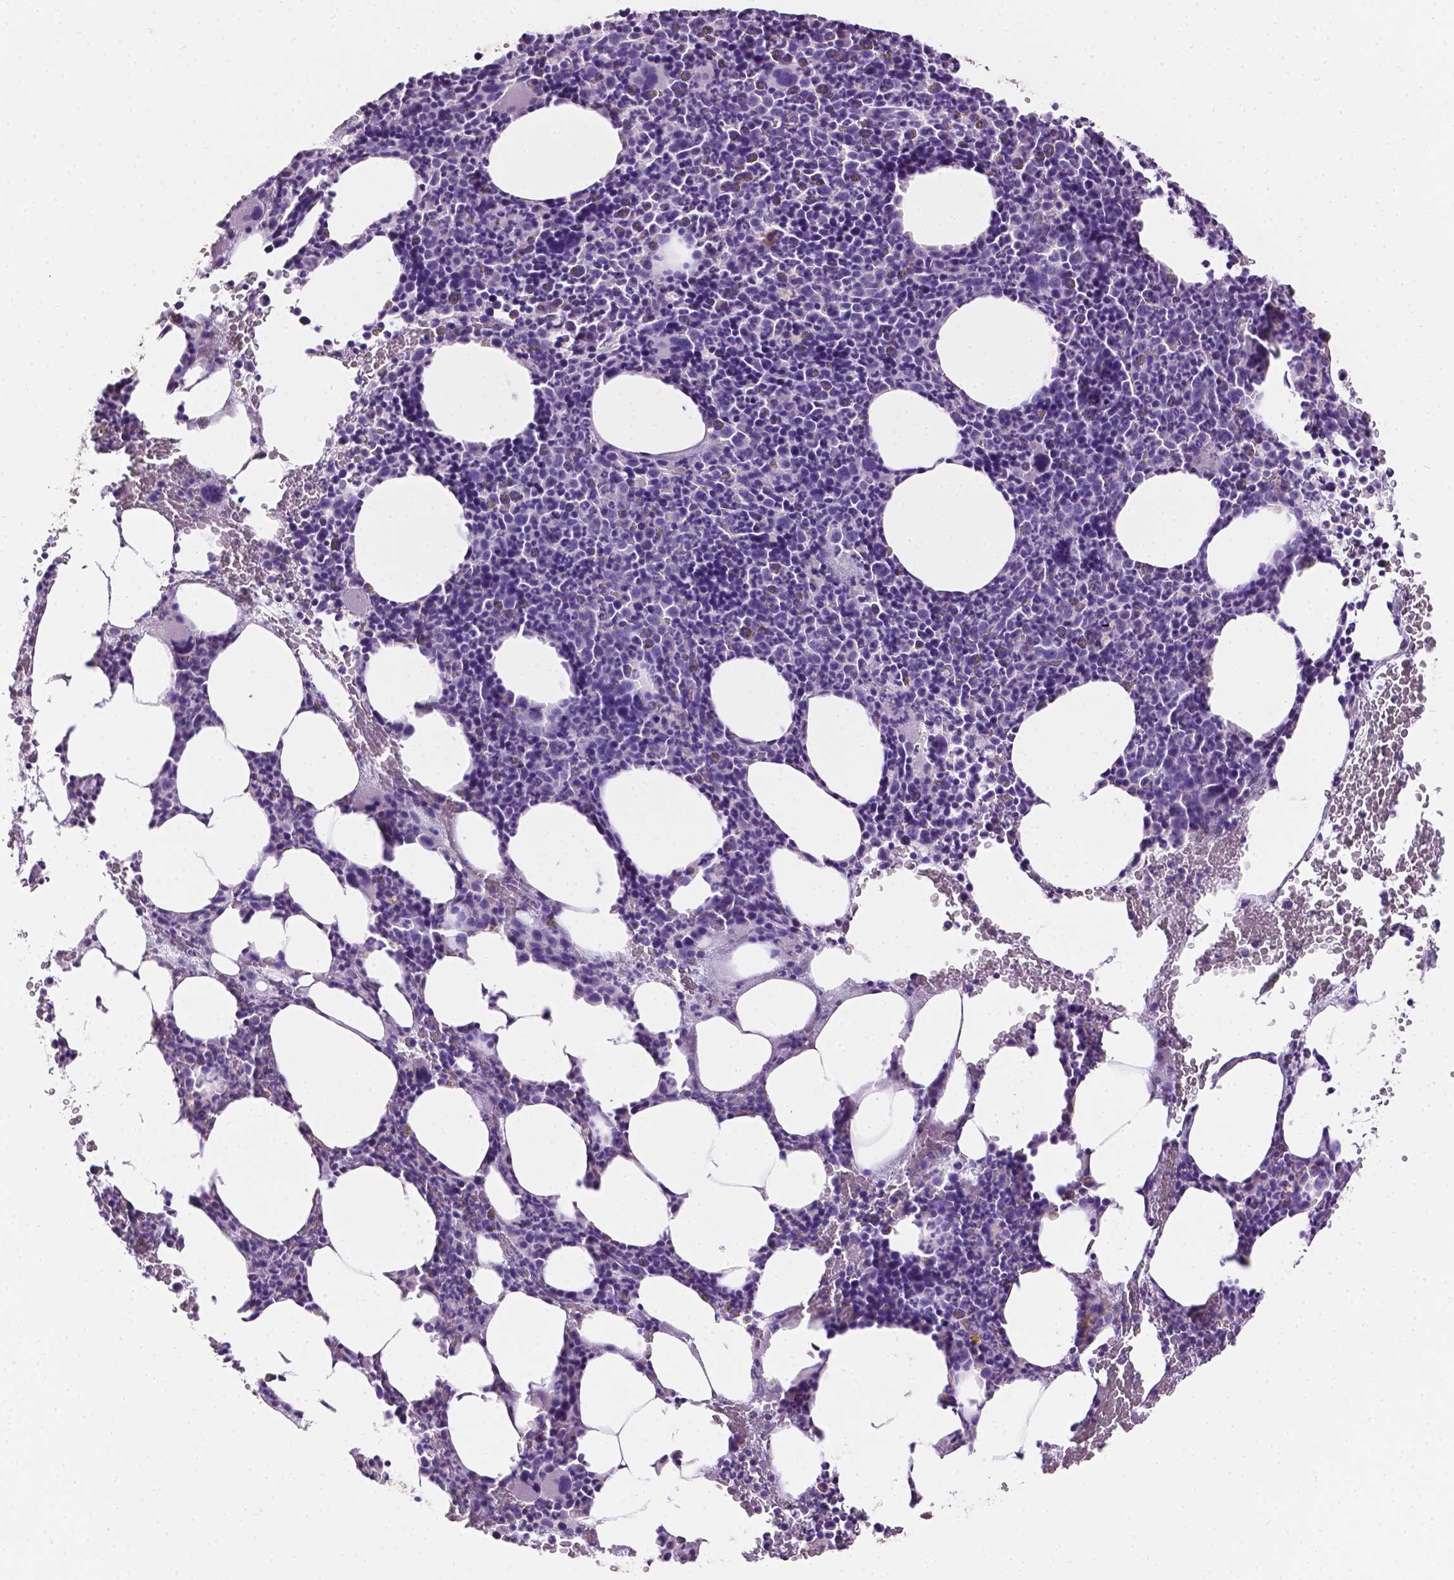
{"staining": {"intensity": "negative", "quantity": "none", "location": "none"}, "tissue": "bone marrow", "cell_type": "Hematopoietic cells", "image_type": "normal", "snomed": [{"axis": "morphology", "description": "Normal tissue, NOS"}, {"axis": "topography", "description": "Bone marrow"}], "caption": "This is a image of immunohistochemistry staining of unremarkable bone marrow, which shows no positivity in hematopoietic cells.", "gene": "TACSTD2", "patient": {"sex": "male", "age": 89}}